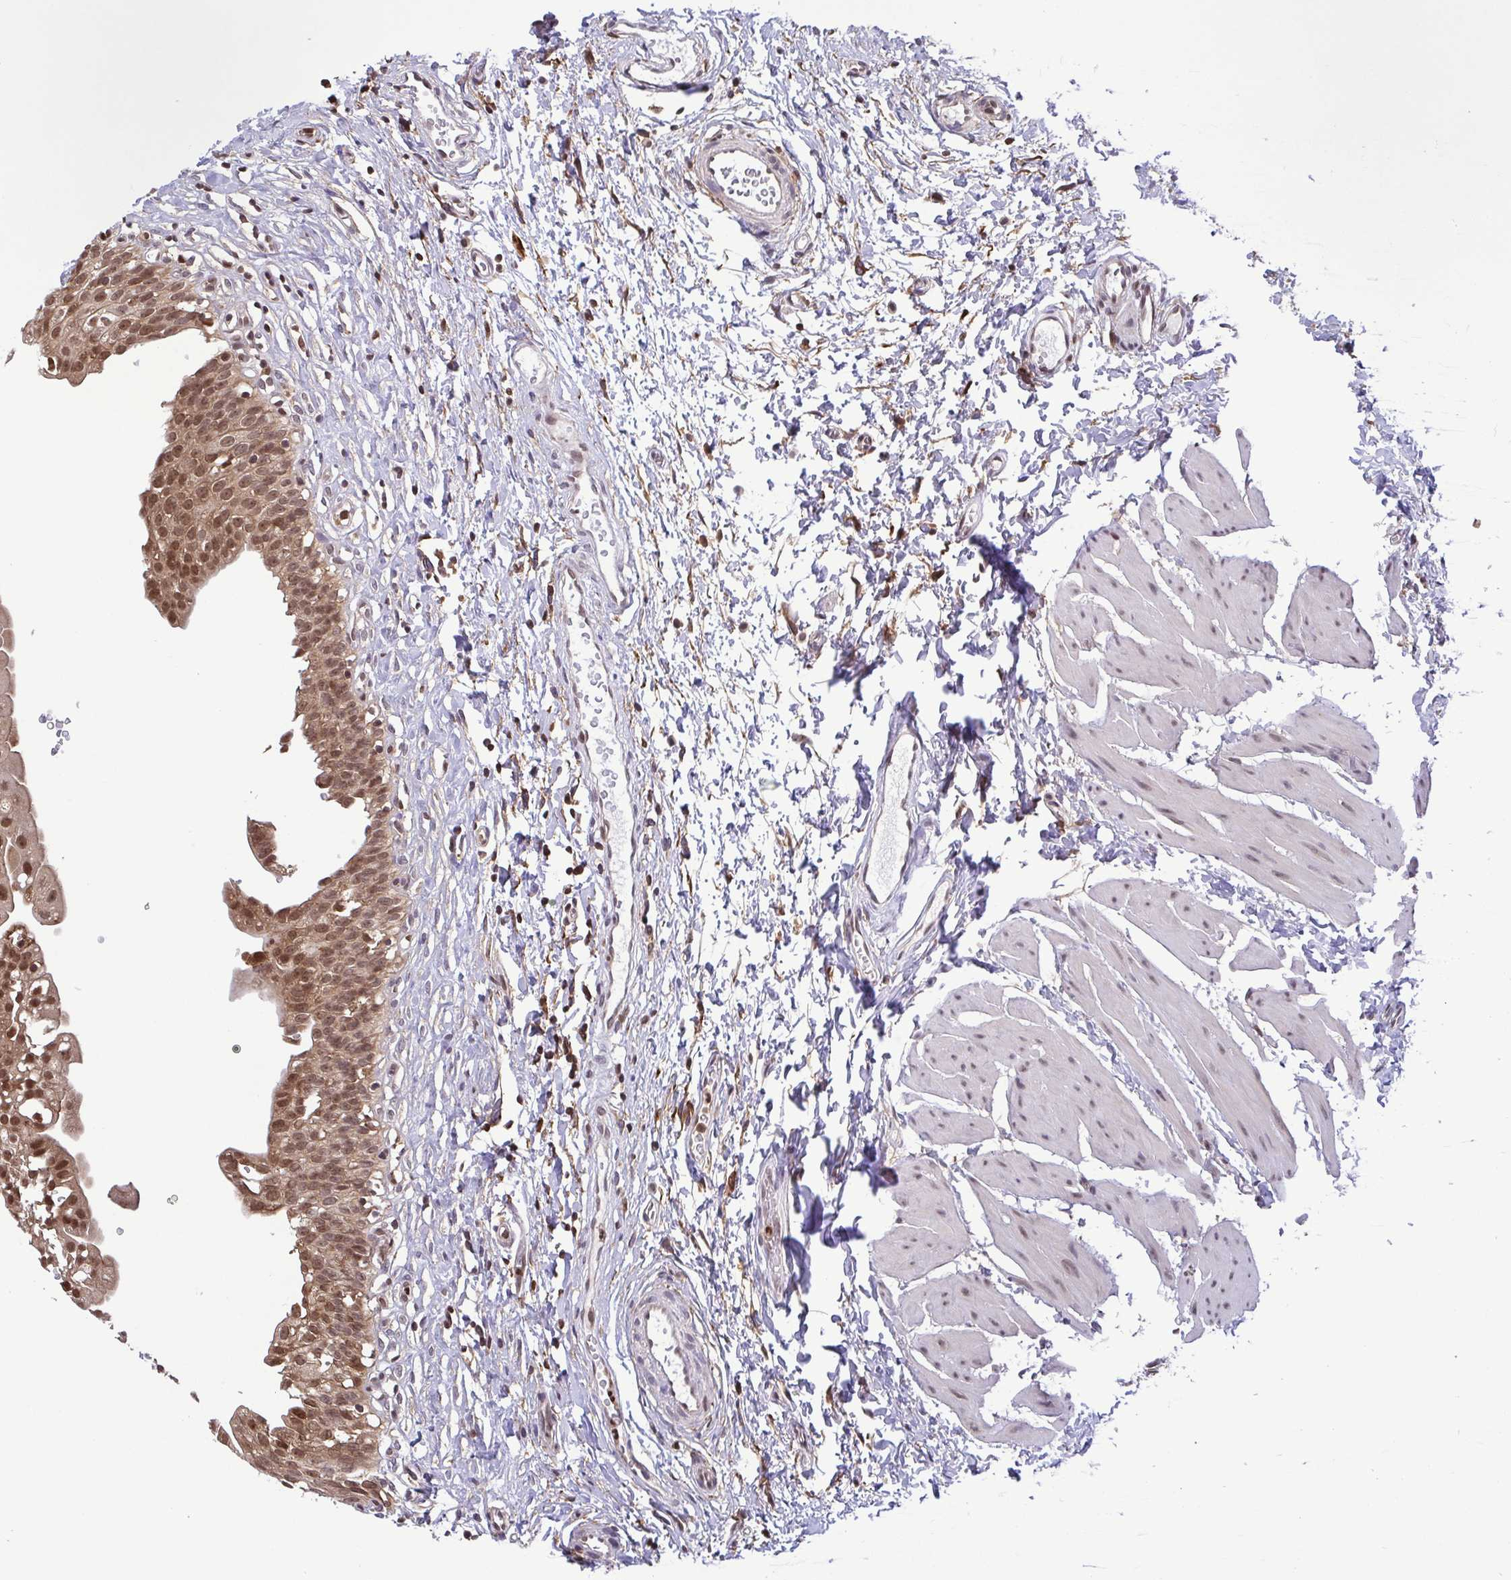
{"staining": {"intensity": "moderate", "quantity": ">75%", "location": "cytoplasmic/membranous,nuclear"}, "tissue": "urinary bladder", "cell_type": "Urothelial cells", "image_type": "normal", "snomed": [{"axis": "morphology", "description": "Normal tissue, NOS"}, {"axis": "topography", "description": "Urinary bladder"}], "caption": "Protein staining shows moderate cytoplasmic/membranous,nuclear staining in about >75% of urothelial cells in unremarkable urinary bladder. (IHC, brightfield microscopy, high magnification).", "gene": "CHMP1B", "patient": {"sex": "male", "age": 51}}